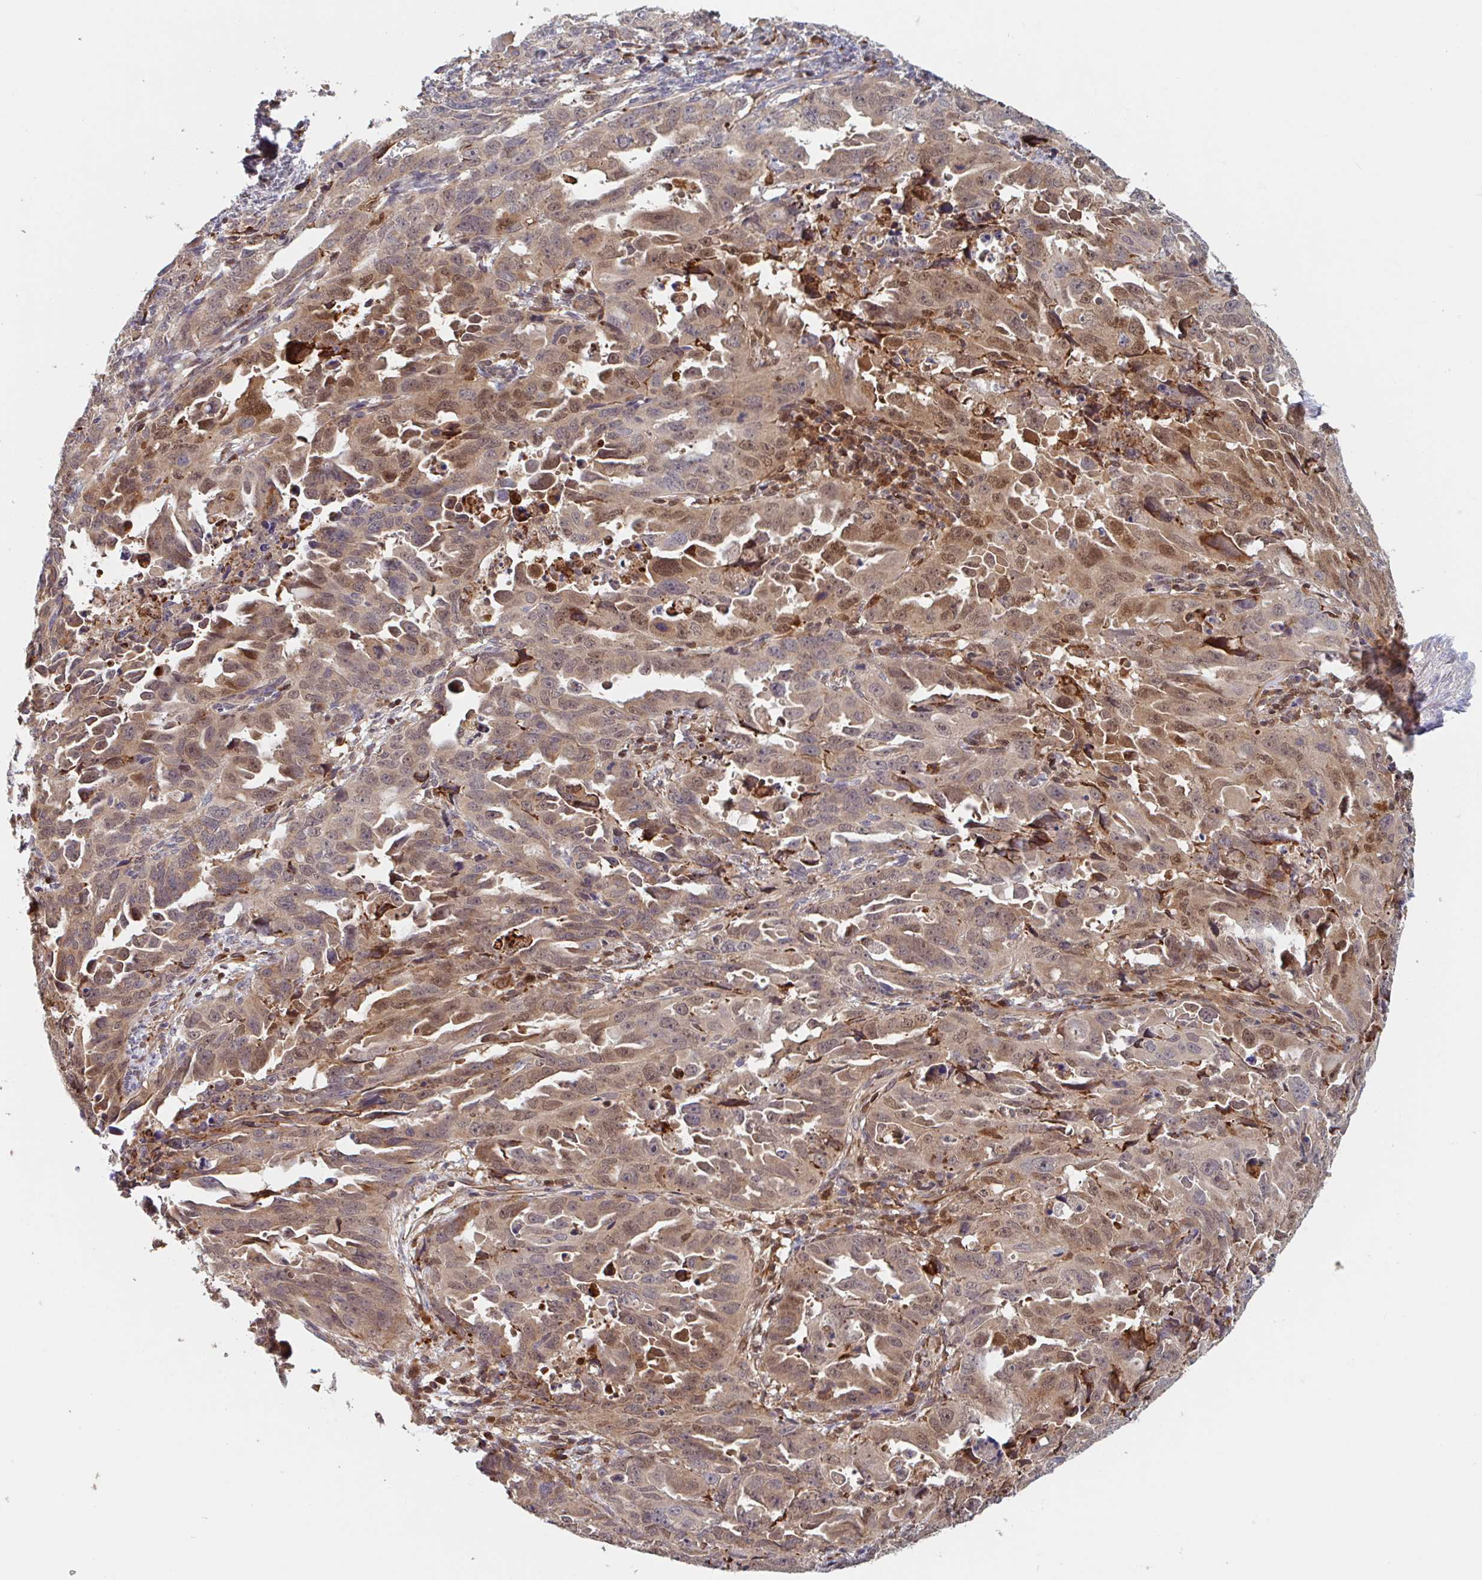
{"staining": {"intensity": "moderate", "quantity": "25%-75%", "location": "cytoplasmic/membranous,nuclear"}, "tissue": "endometrial cancer", "cell_type": "Tumor cells", "image_type": "cancer", "snomed": [{"axis": "morphology", "description": "Adenocarcinoma, NOS"}, {"axis": "topography", "description": "Endometrium"}], "caption": "An image of endometrial cancer (adenocarcinoma) stained for a protein demonstrates moderate cytoplasmic/membranous and nuclear brown staining in tumor cells.", "gene": "NUB1", "patient": {"sex": "female", "age": 65}}